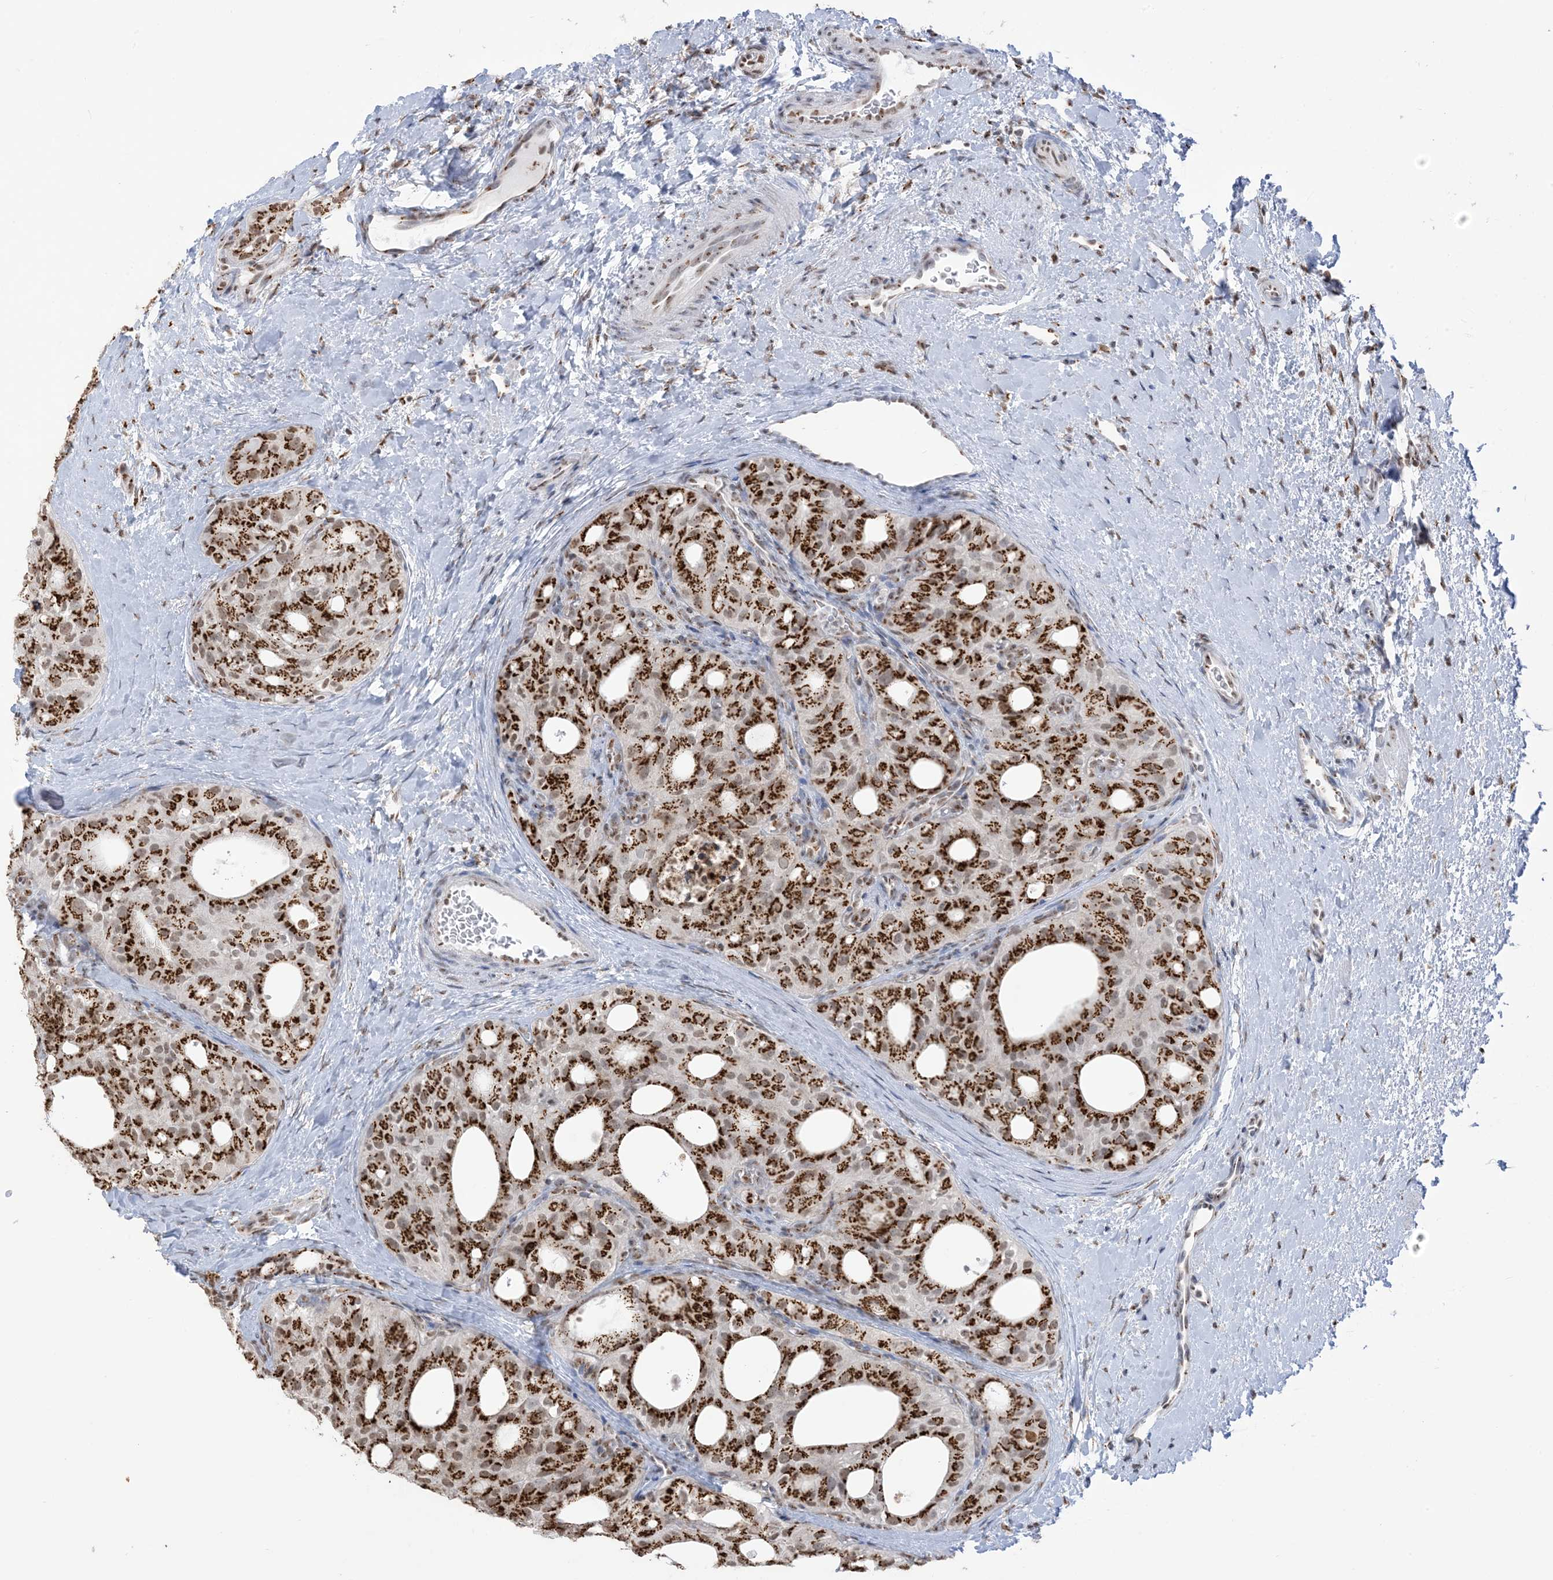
{"staining": {"intensity": "strong", "quantity": ">75%", "location": "cytoplasmic/membranous,nuclear"}, "tissue": "thyroid cancer", "cell_type": "Tumor cells", "image_type": "cancer", "snomed": [{"axis": "morphology", "description": "Follicular adenoma carcinoma, NOS"}, {"axis": "topography", "description": "Thyroid gland"}], "caption": "Thyroid cancer (follicular adenoma carcinoma) stained with immunohistochemistry (IHC) displays strong cytoplasmic/membranous and nuclear positivity in approximately >75% of tumor cells. (DAB (3,3'-diaminobenzidine) IHC with brightfield microscopy, high magnification).", "gene": "GPR107", "patient": {"sex": "male", "age": 75}}